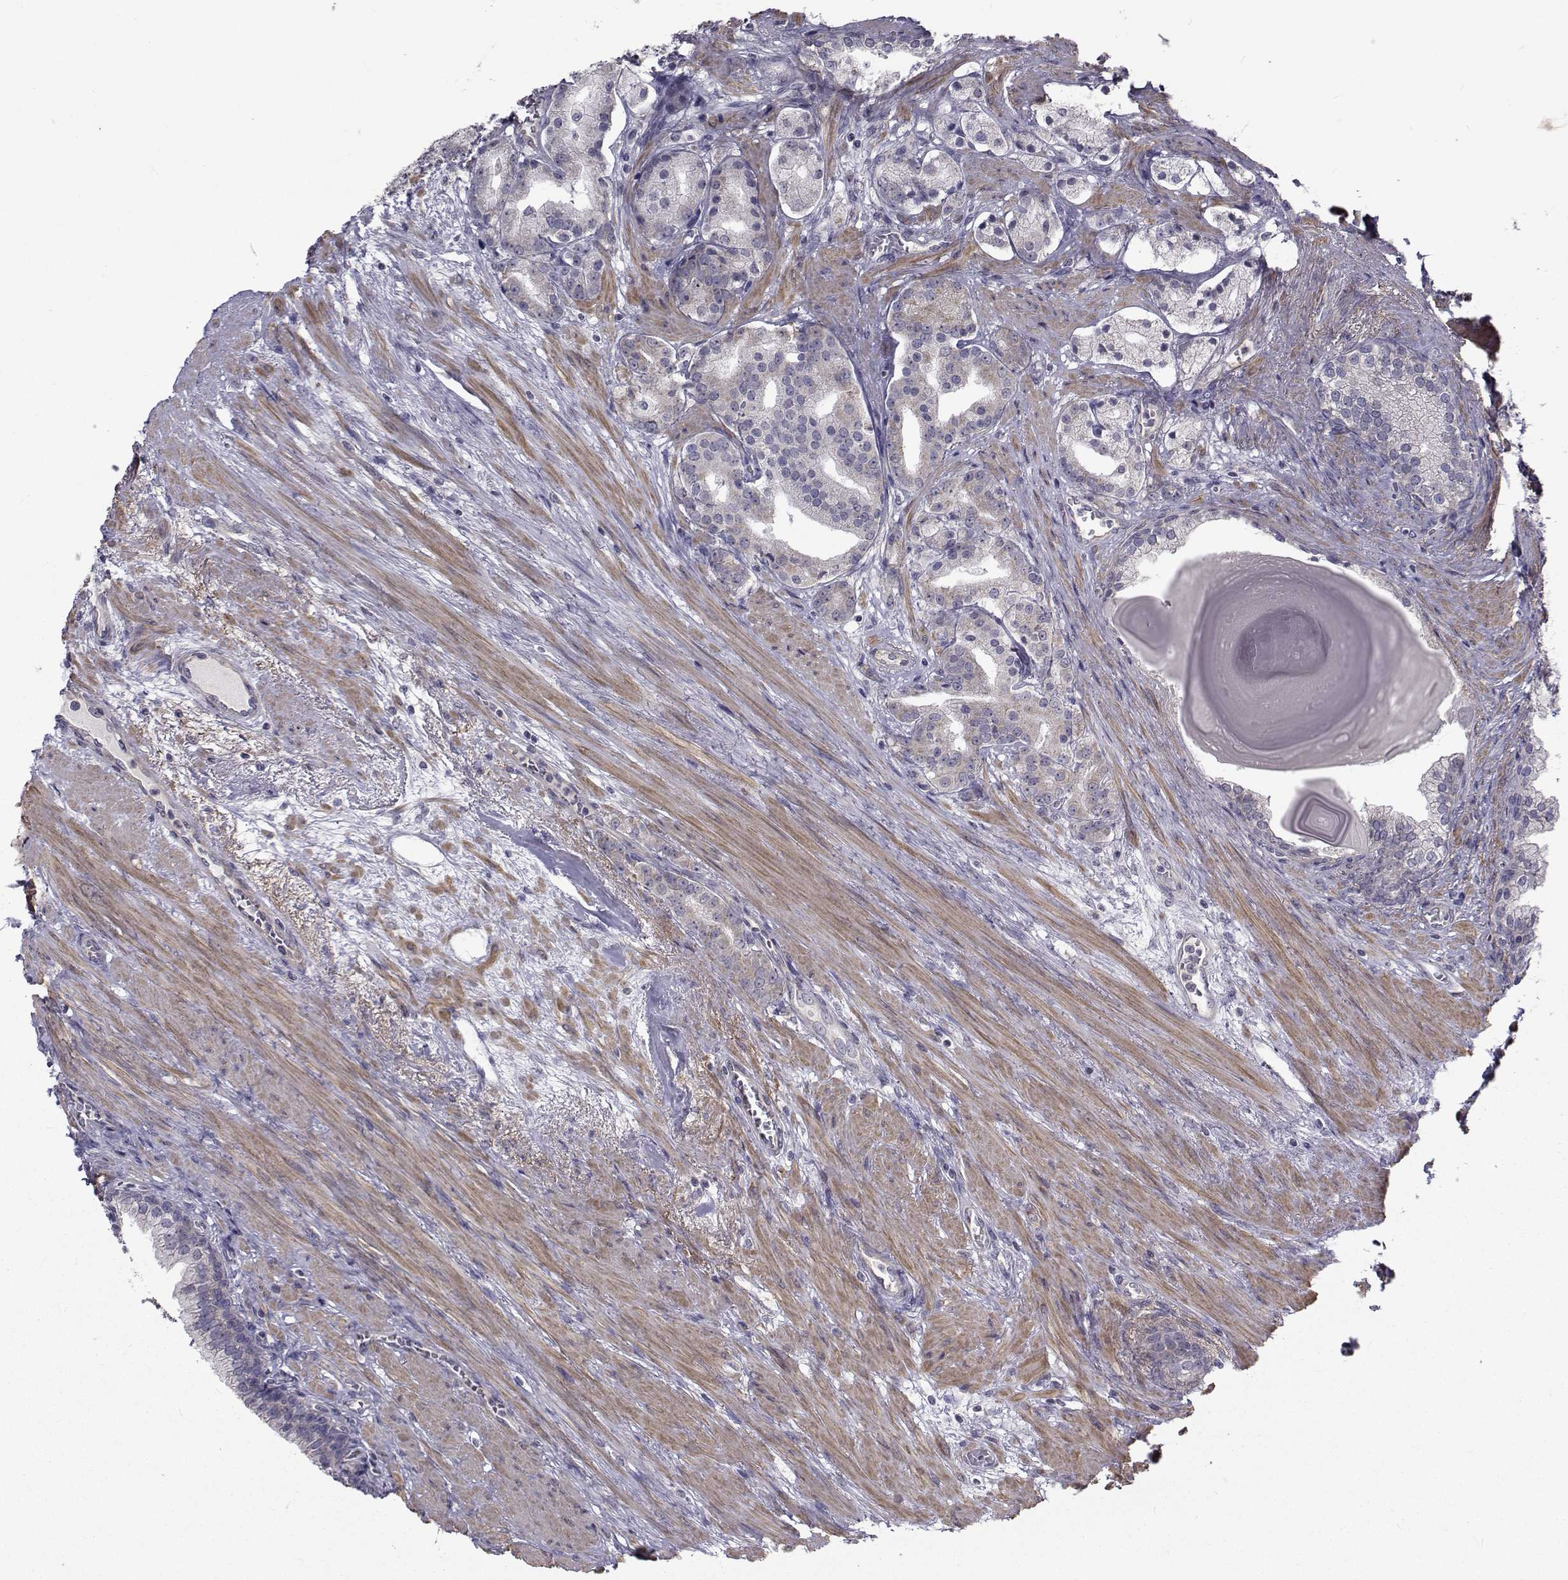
{"staining": {"intensity": "weak", "quantity": "<25%", "location": "cytoplasmic/membranous"}, "tissue": "prostate cancer", "cell_type": "Tumor cells", "image_type": "cancer", "snomed": [{"axis": "morphology", "description": "Adenocarcinoma, NOS"}, {"axis": "topography", "description": "Prostate"}], "caption": "This is an immunohistochemistry (IHC) micrograph of human prostate cancer (adenocarcinoma). There is no positivity in tumor cells.", "gene": "CFAP74", "patient": {"sex": "male", "age": 69}}